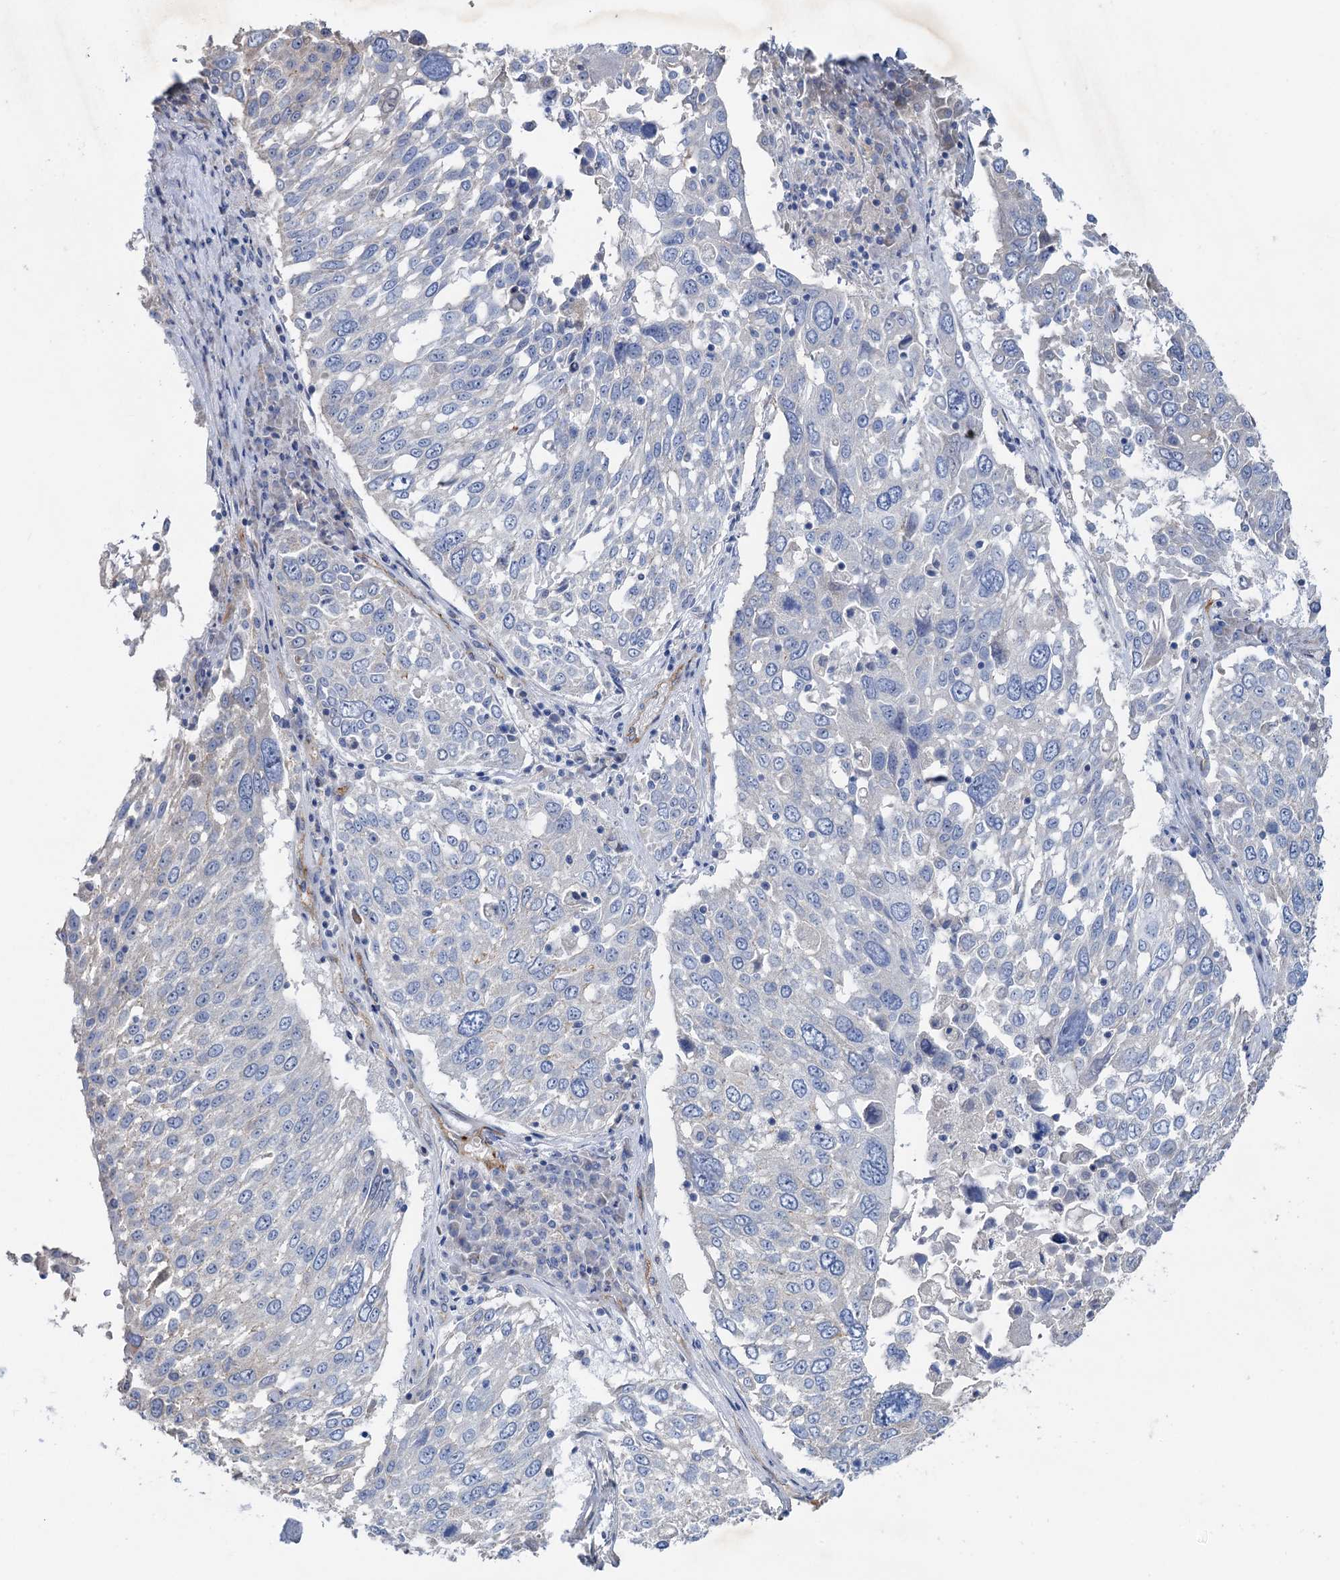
{"staining": {"intensity": "negative", "quantity": "none", "location": "none"}, "tissue": "lung cancer", "cell_type": "Tumor cells", "image_type": "cancer", "snomed": [{"axis": "morphology", "description": "Squamous cell carcinoma, NOS"}, {"axis": "topography", "description": "Lung"}], "caption": "Immunohistochemistry (IHC) of squamous cell carcinoma (lung) reveals no staining in tumor cells. Brightfield microscopy of IHC stained with DAB (brown) and hematoxylin (blue), captured at high magnification.", "gene": "PLLP", "patient": {"sex": "male", "age": 65}}